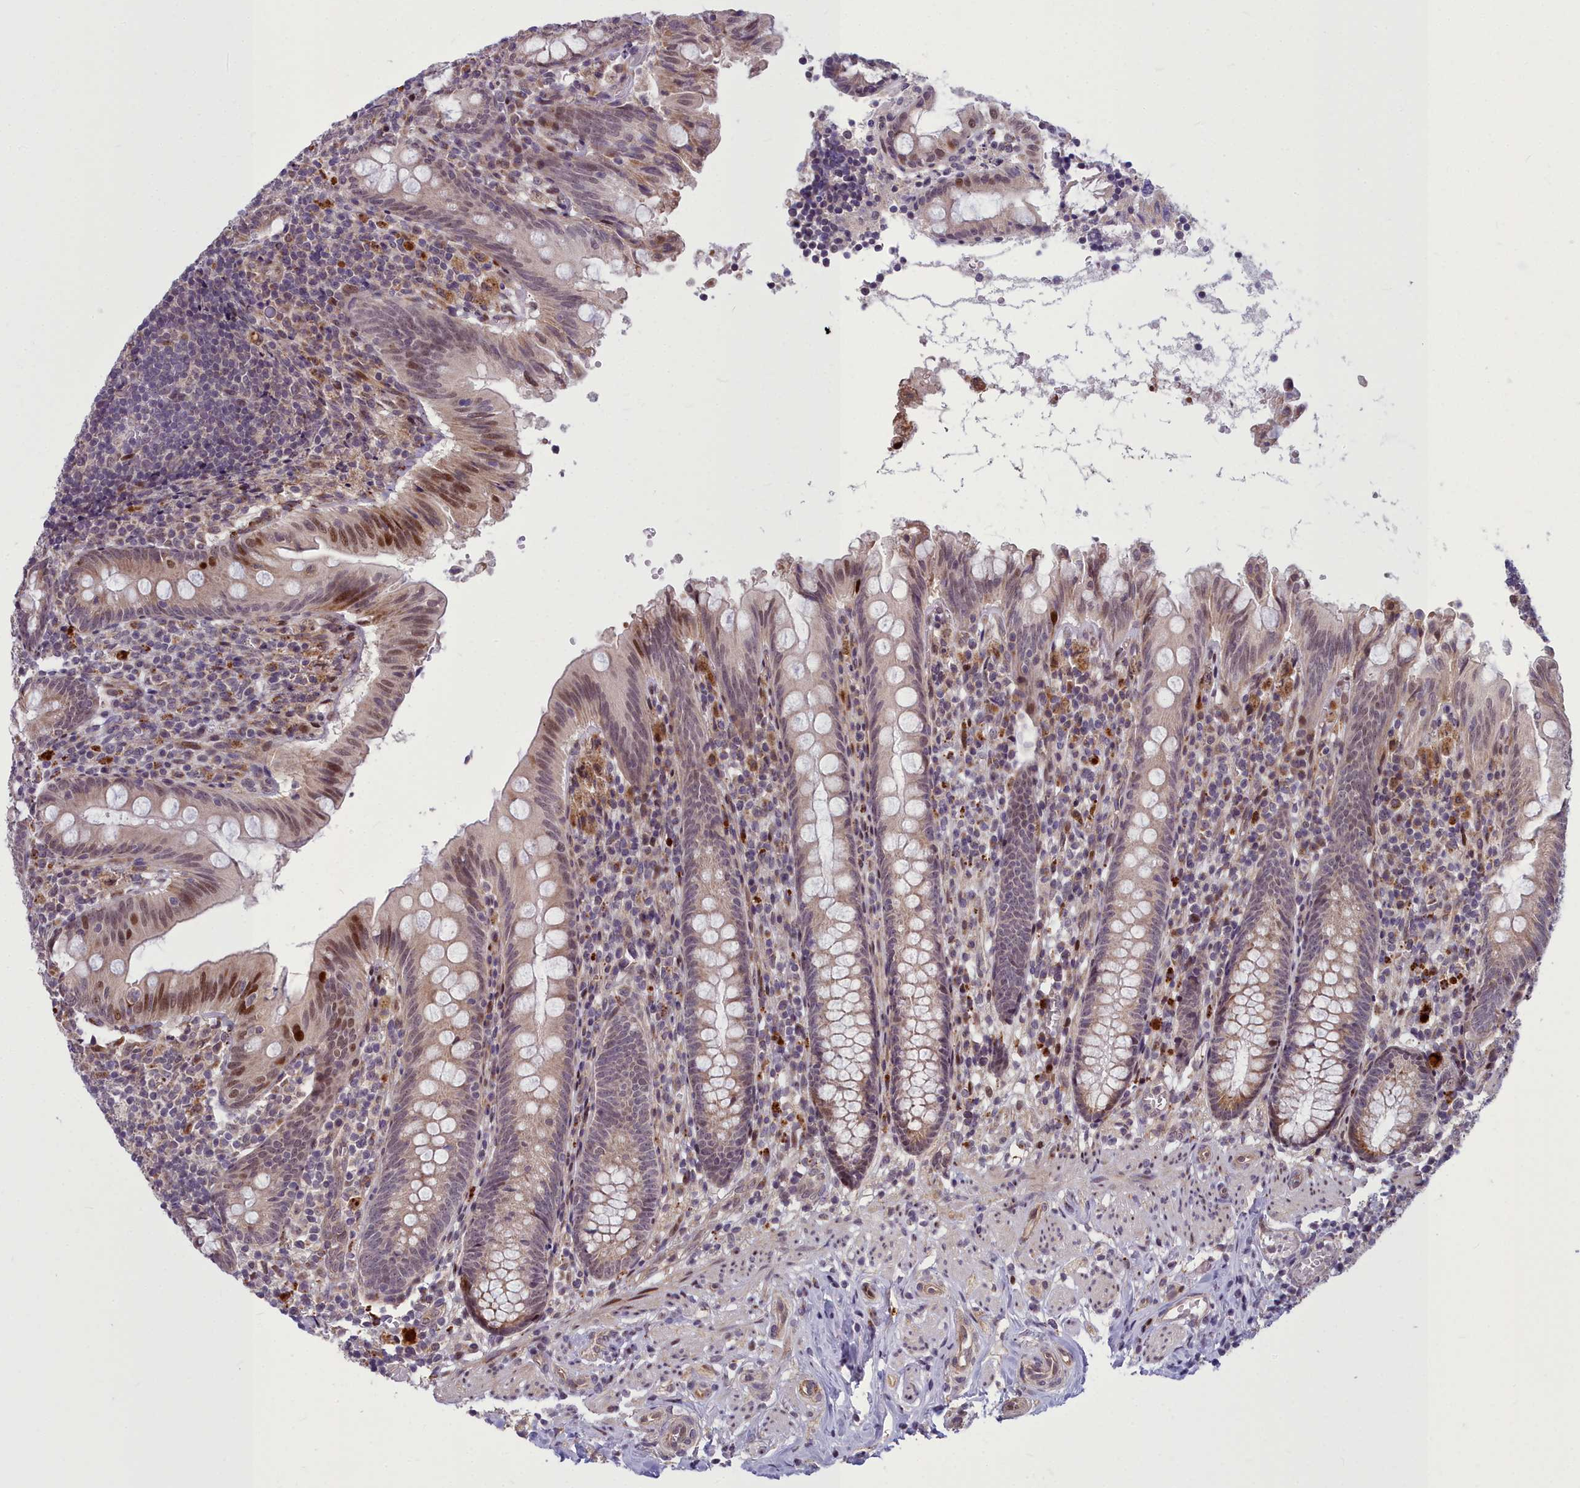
{"staining": {"intensity": "moderate", "quantity": "25%-75%", "location": "nuclear"}, "tissue": "appendix", "cell_type": "Glandular cells", "image_type": "normal", "snomed": [{"axis": "morphology", "description": "Normal tissue, NOS"}, {"axis": "topography", "description": "Appendix"}], "caption": "A medium amount of moderate nuclear expression is seen in approximately 25%-75% of glandular cells in benign appendix. The protein of interest is stained brown, and the nuclei are stained in blue (DAB IHC with brightfield microscopy, high magnification).", "gene": "AP1M1", "patient": {"sex": "male", "age": 55}}